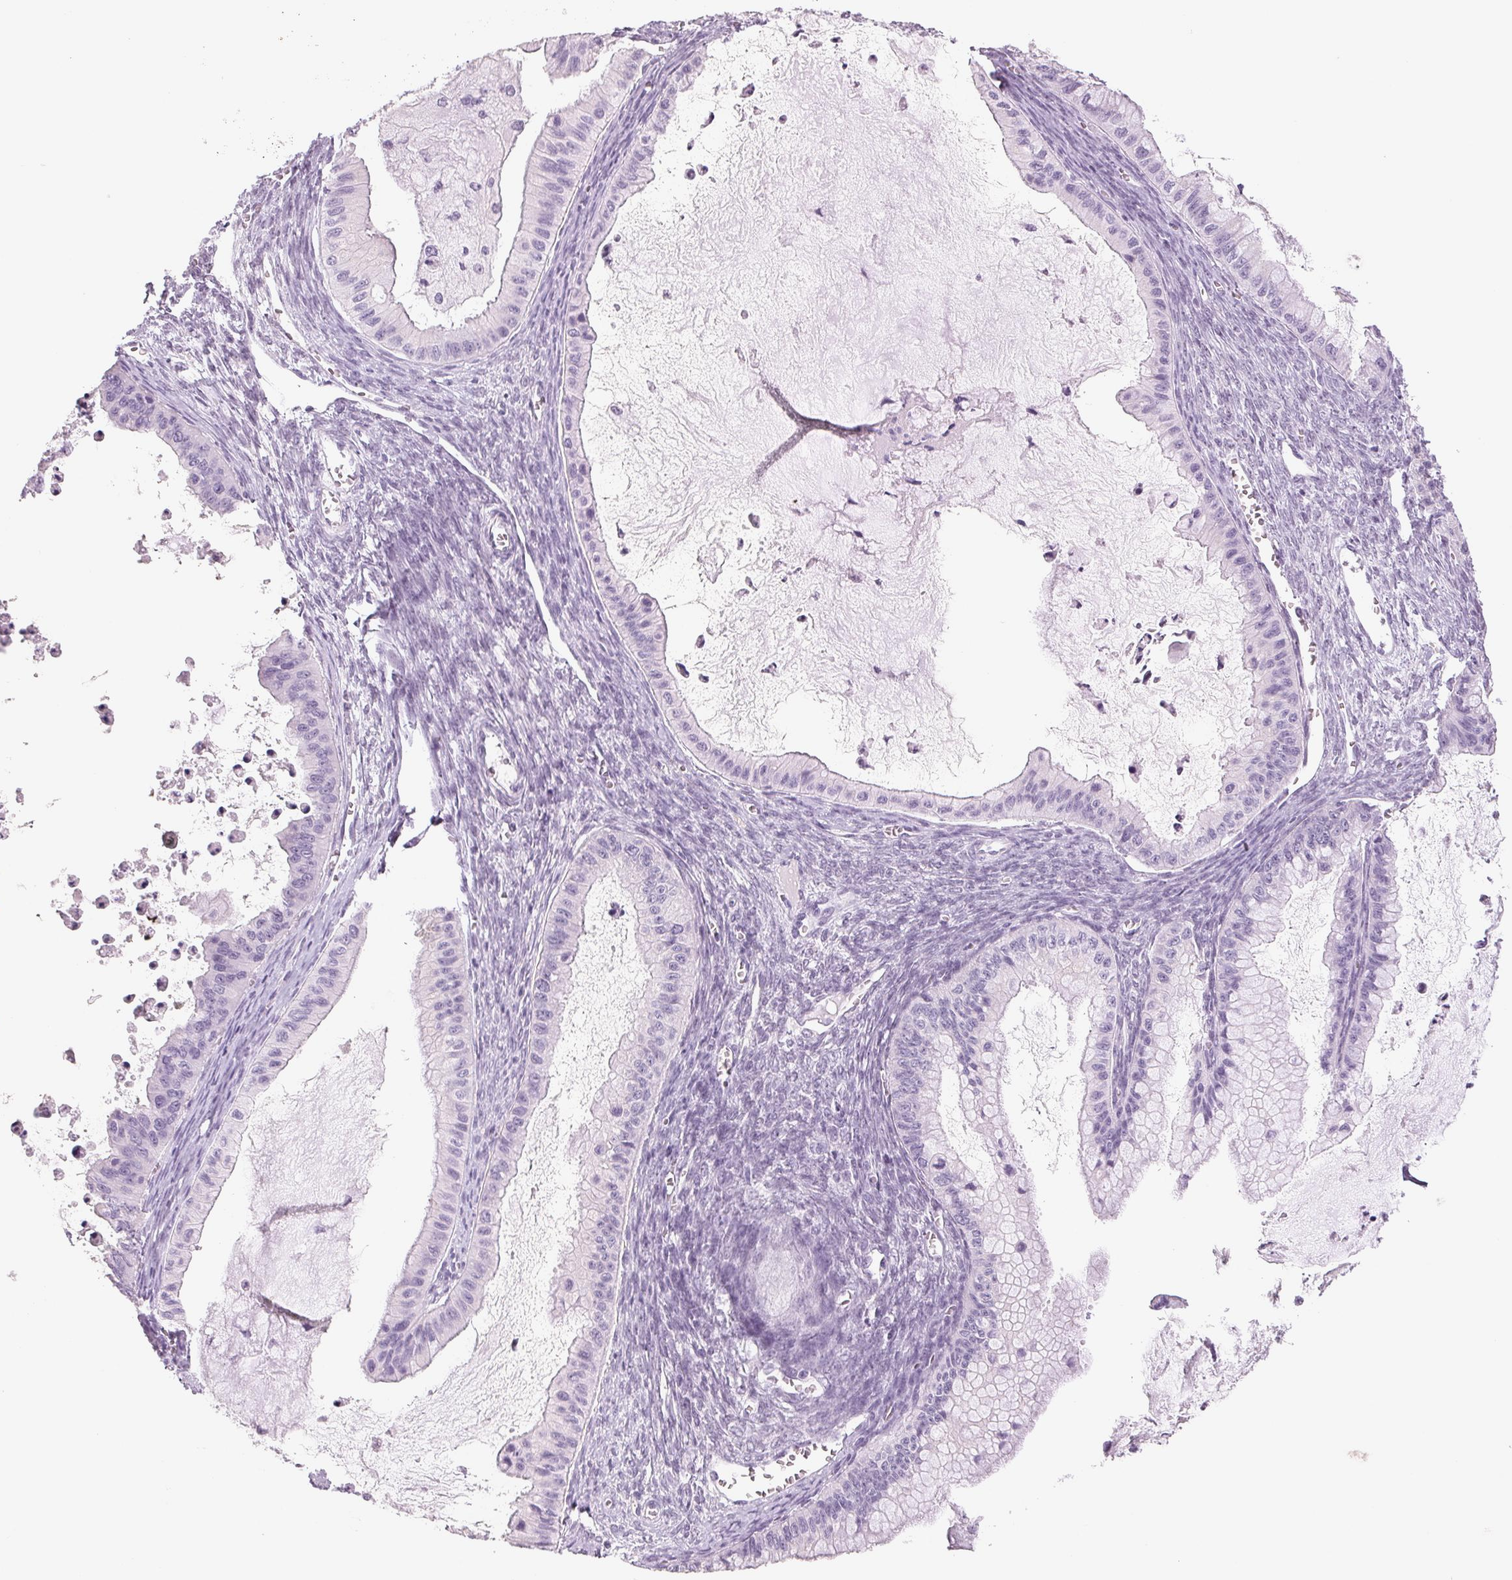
{"staining": {"intensity": "negative", "quantity": "none", "location": "none"}, "tissue": "ovarian cancer", "cell_type": "Tumor cells", "image_type": "cancer", "snomed": [{"axis": "morphology", "description": "Cystadenocarcinoma, mucinous, NOS"}, {"axis": "topography", "description": "Ovary"}], "caption": "Tumor cells show no significant protein staining in ovarian cancer.", "gene": "DNAJC6", "patient": {"sex": "female", "age": 72}}